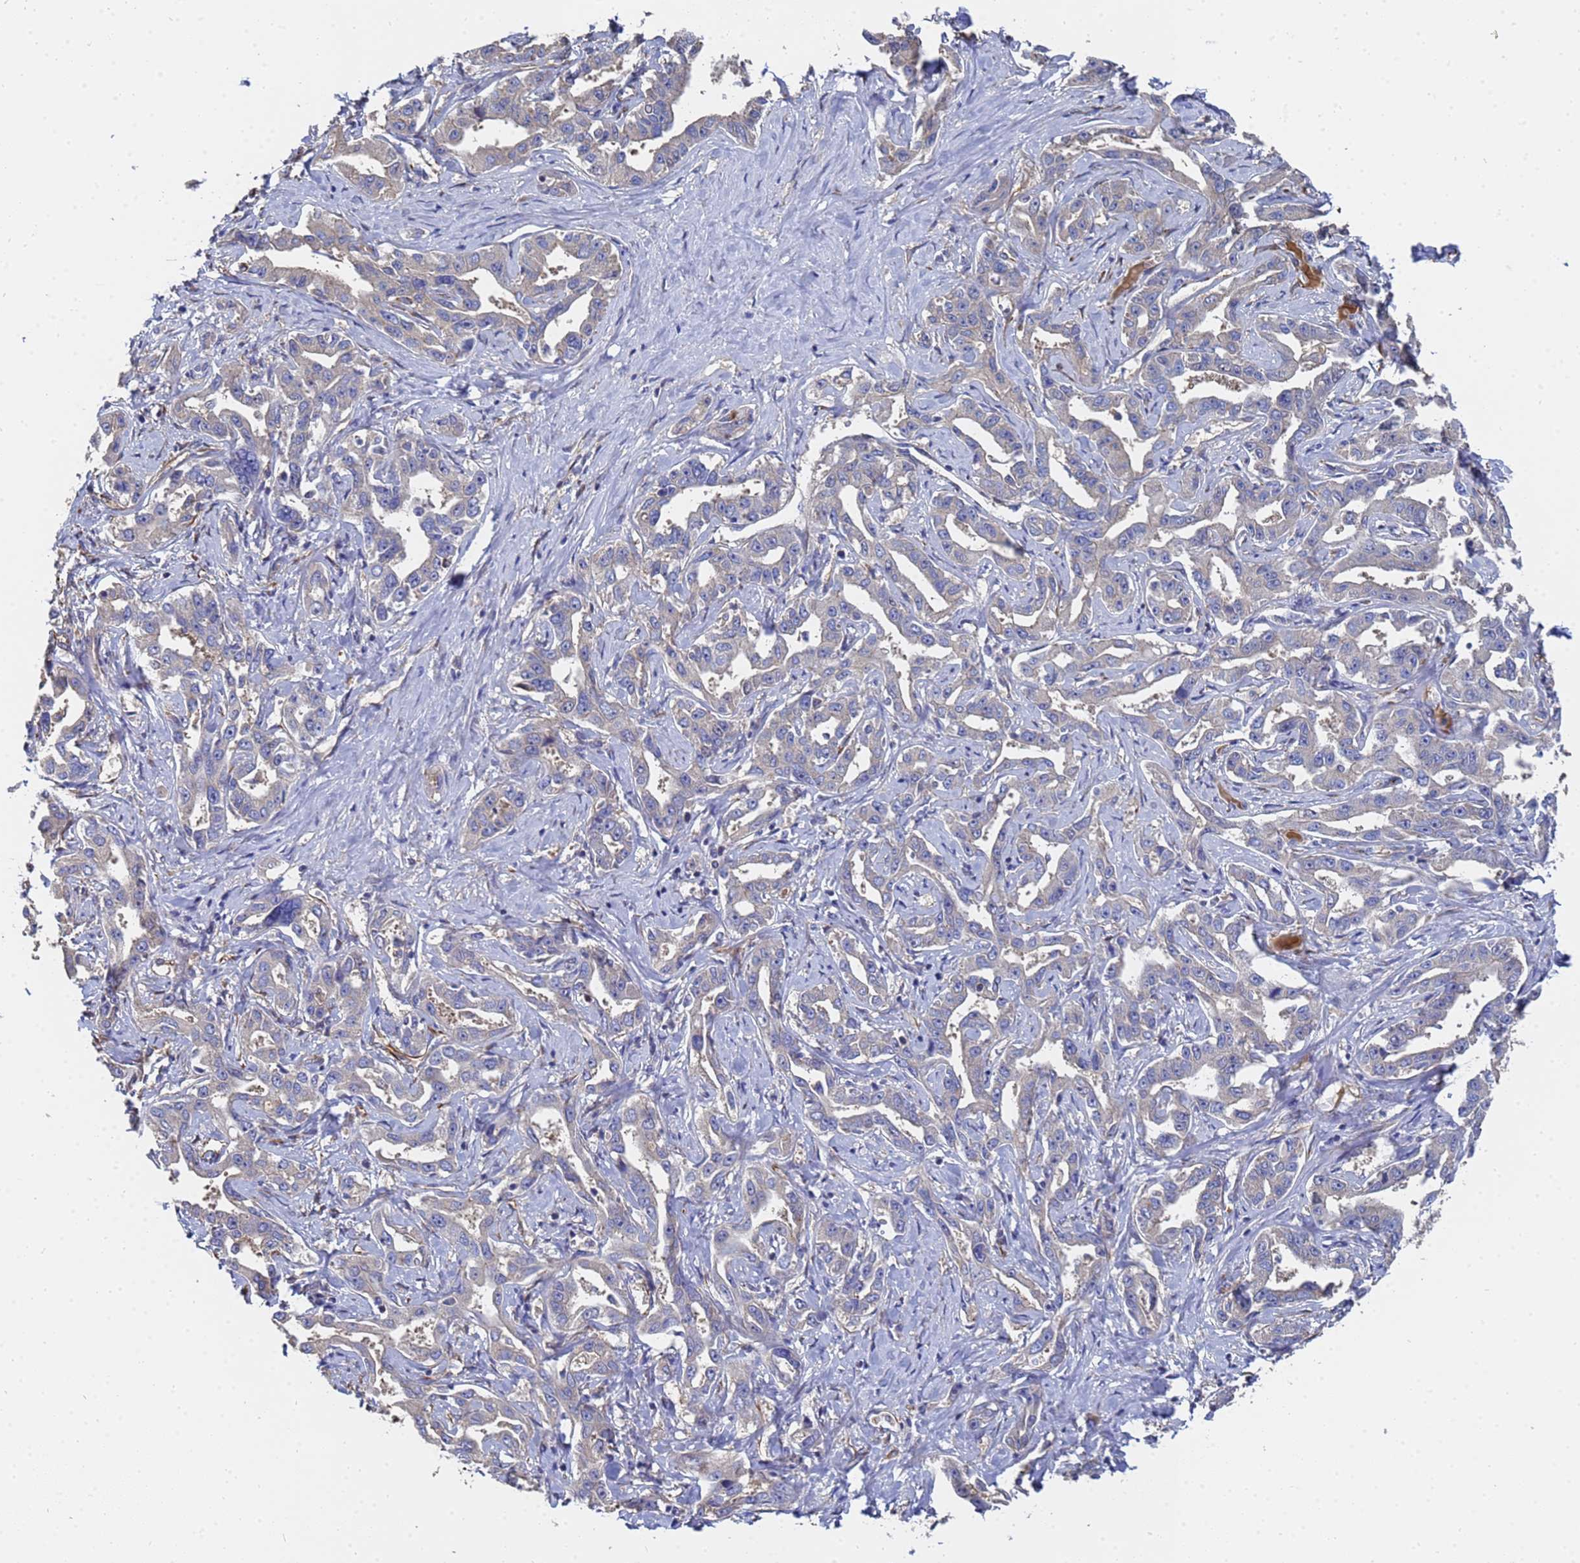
{"staining": {"intensity": "negative", "quantity": "none", "location": "none"}, "tissue": "liver cancer", "cell_type": "Tumor cells", "image_type": "cancer", "snomed": [{"axis": "morphology", "description": "Cholangiocarcinoma"}, {"axis": "topography", "description": "Liver"}], "caption": "Immunohistochemical staining of liver cholangiocarcinoma demonstrates no significant staining in tumor cells. The staining was performed using DAB (3,3'-diaminobenzidine) to visualize the protein expression in brown, while the nuclei were stained in blue with hematoxylin (Magnification: 20x).", "gene": "SYT13", "patient": {"sex": "male", "age": 59}}